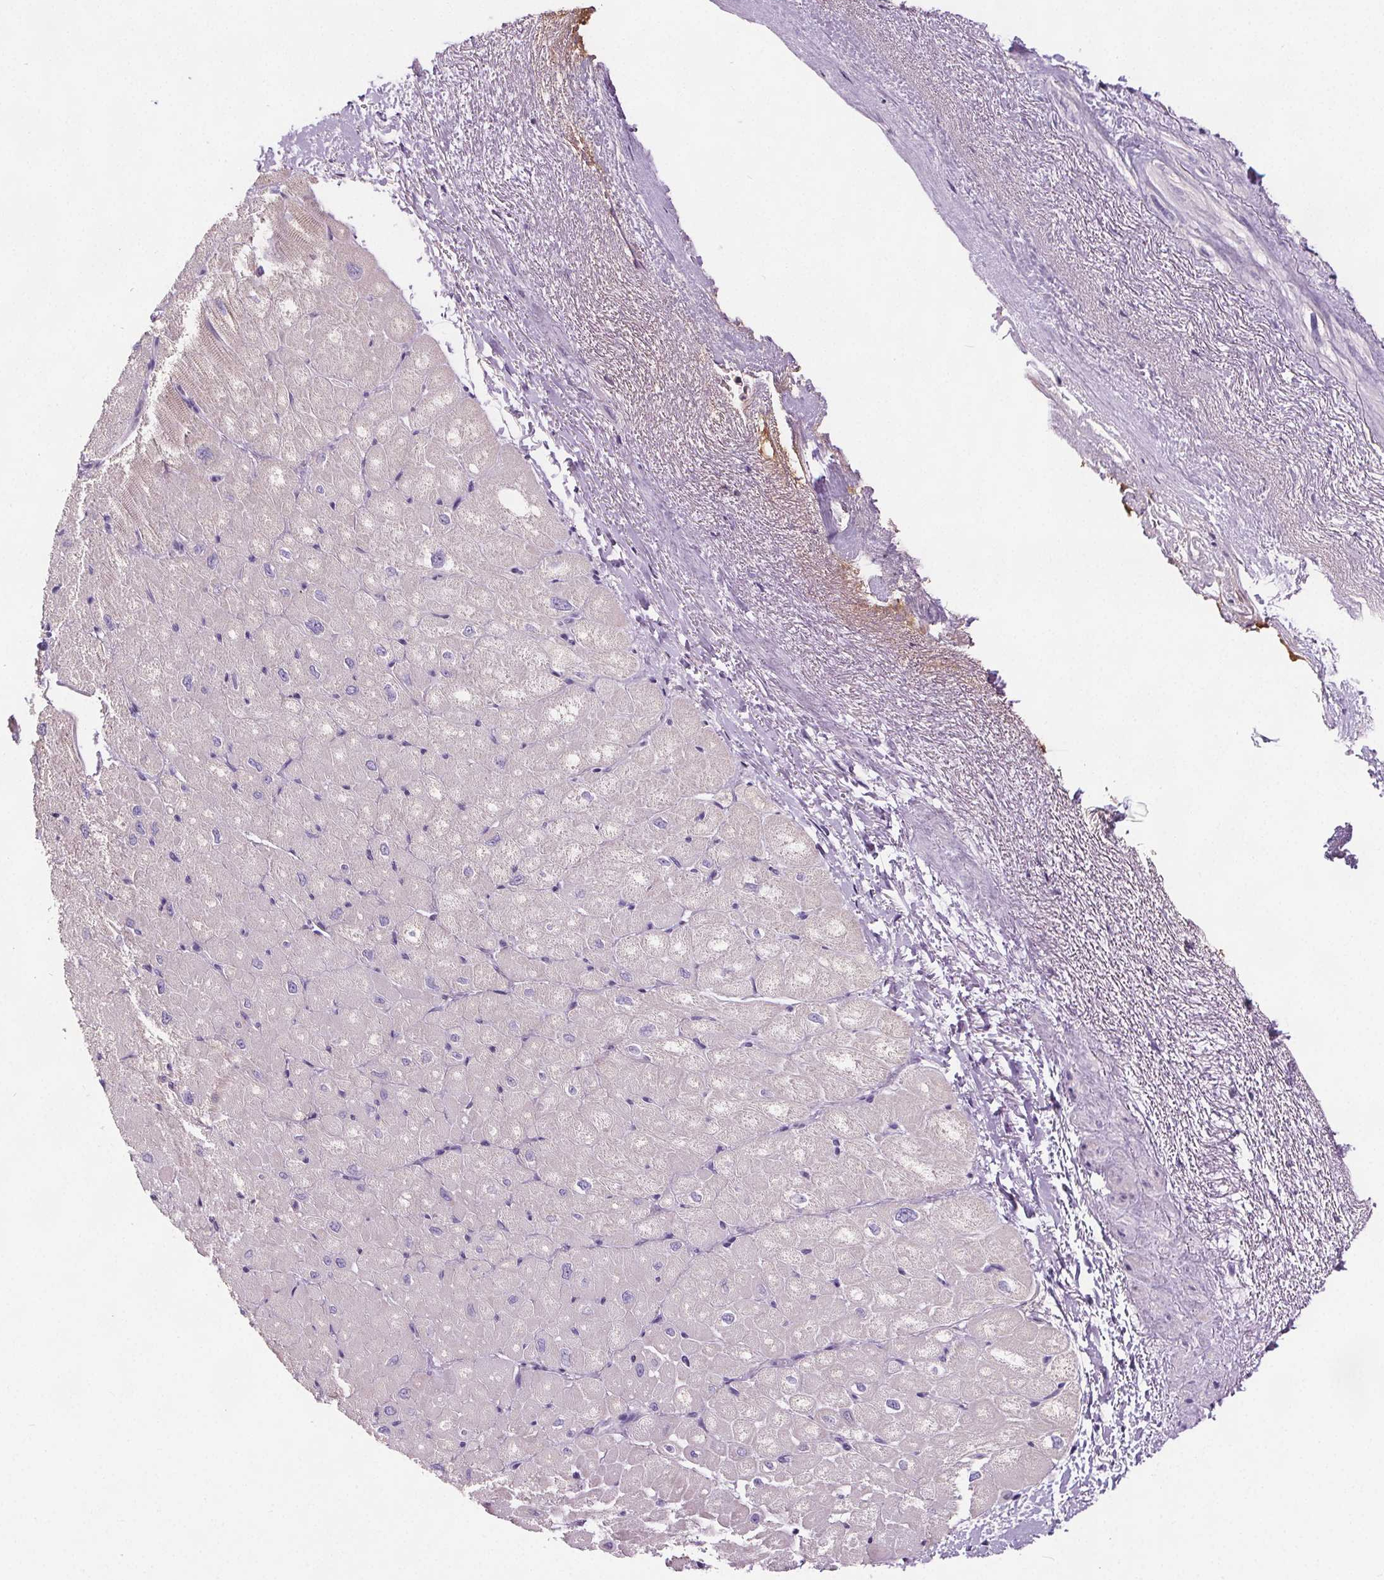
{"staining": {"intensity": "negative", "quantity": "none", "location": "none"}, "tissue": "heart muscle", "cell_type": "Cardiomyocytes", "image_type": "normal", "snomed": [{"axis": "morphology", "description": "Normal tissue, NOS"}, {"axis": "topography", "description": "Heart"}], "caption": "There is no significant staining in cardiomyocytes of heart muscle. (DAB immunohistochemistry (IHC) with hematoxylin counter stain).", "gene": "CD5L", "patient": {"sex": "male", "age": 62}}